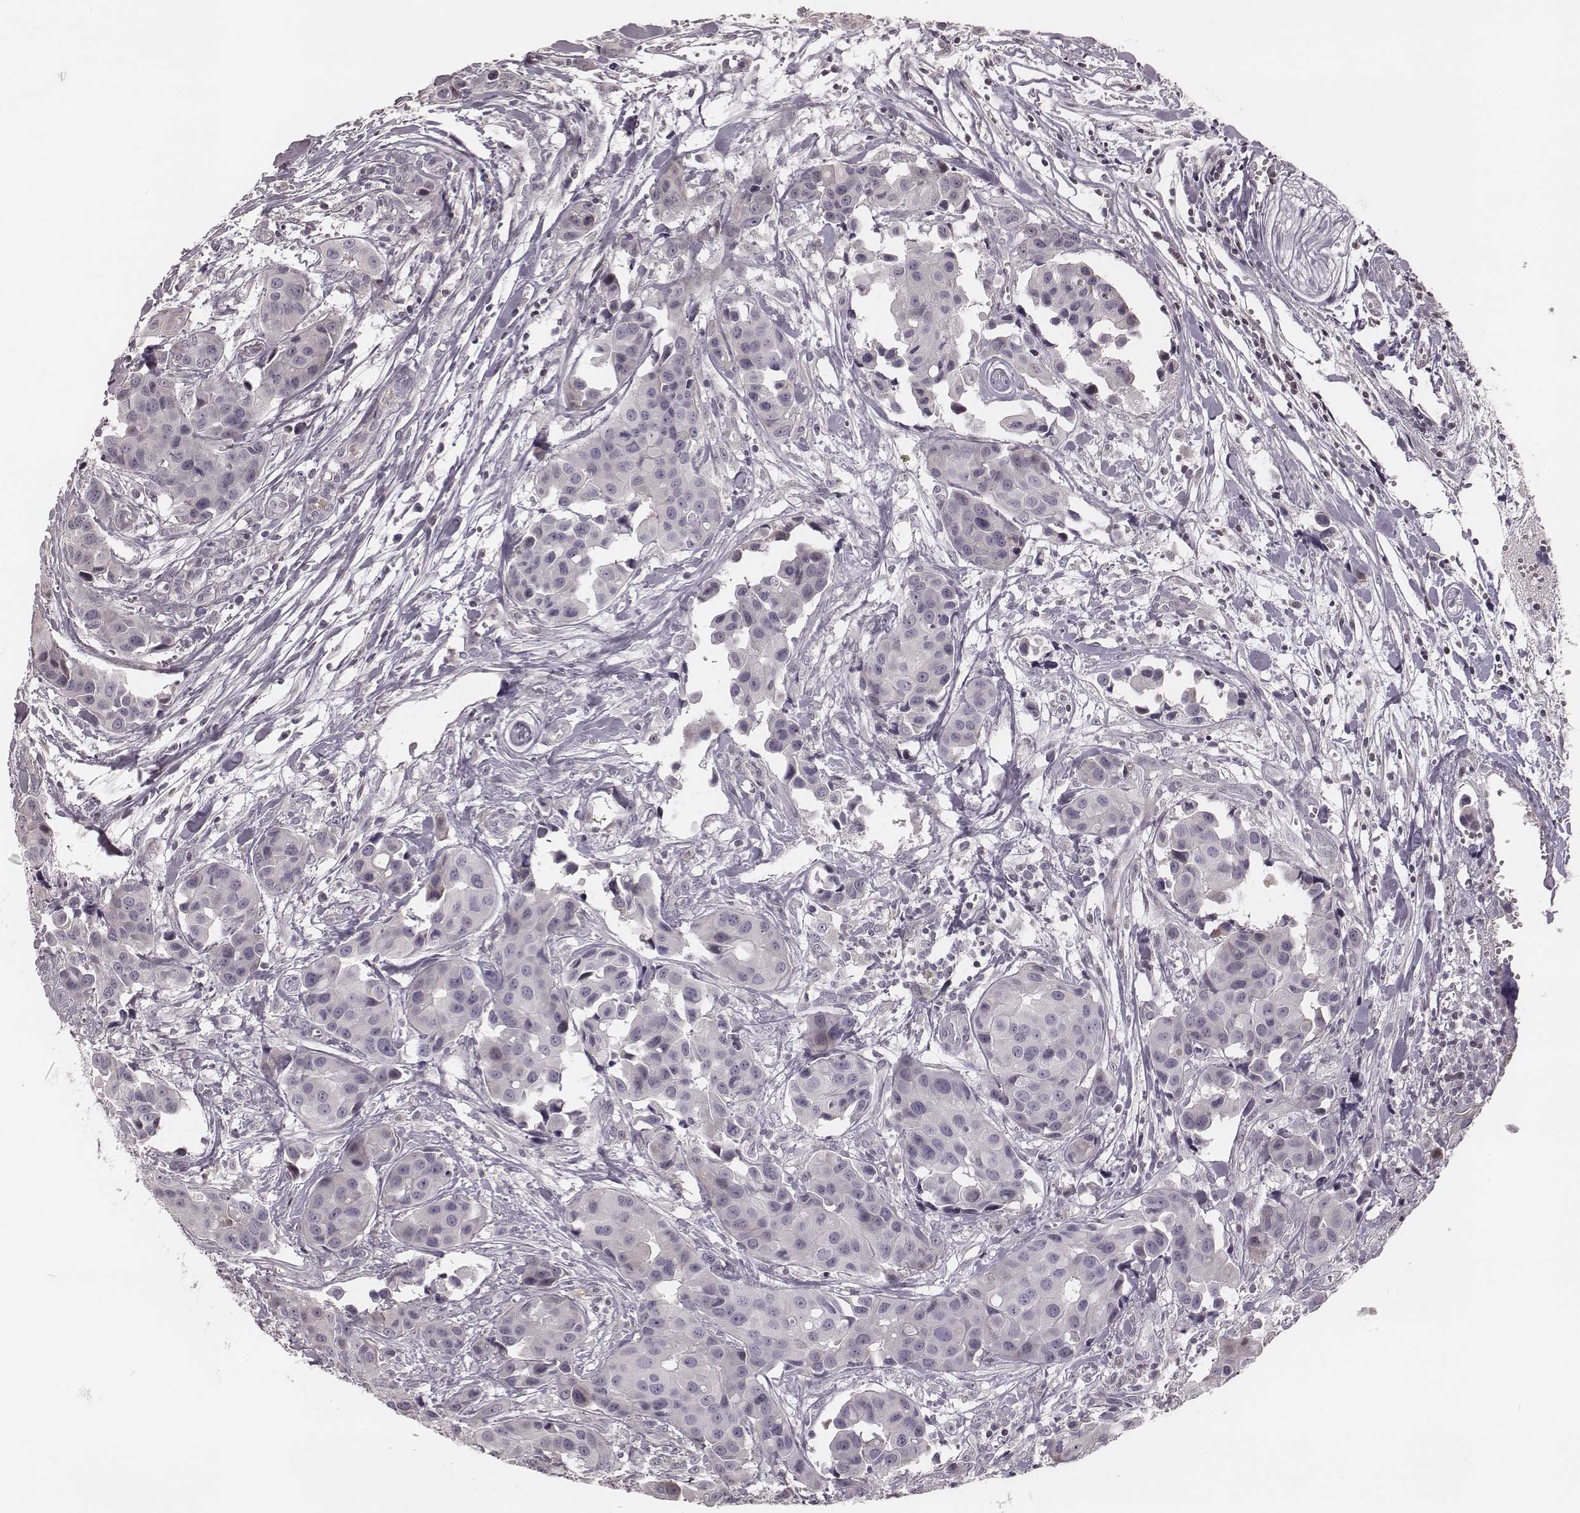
{"staining": {"intensity": "negative", "quantity": "none", "location": "none"}, "tissue": "head and neck cancer", "cell_type": "Tumor cells", "image_type": "cancer", "snomed": [{"axis": "morphology", "description": "Adenocarcinoma, NOS"}, {"axis": "topography", "description": "Head-Neck"}], "caption": "Protein analysis of head and neck cancer (adenocarcinoma) exhibits no significant staining in tumor cells. (Stains: DAB (3,3'-diaminobenzidine) immunohistochemistry with hematoxylin counter stain, Microscopy: brightfield microscopy at high magnification).", "gene": "S100Z", "patient": {"sex": "male", "age": 76}}